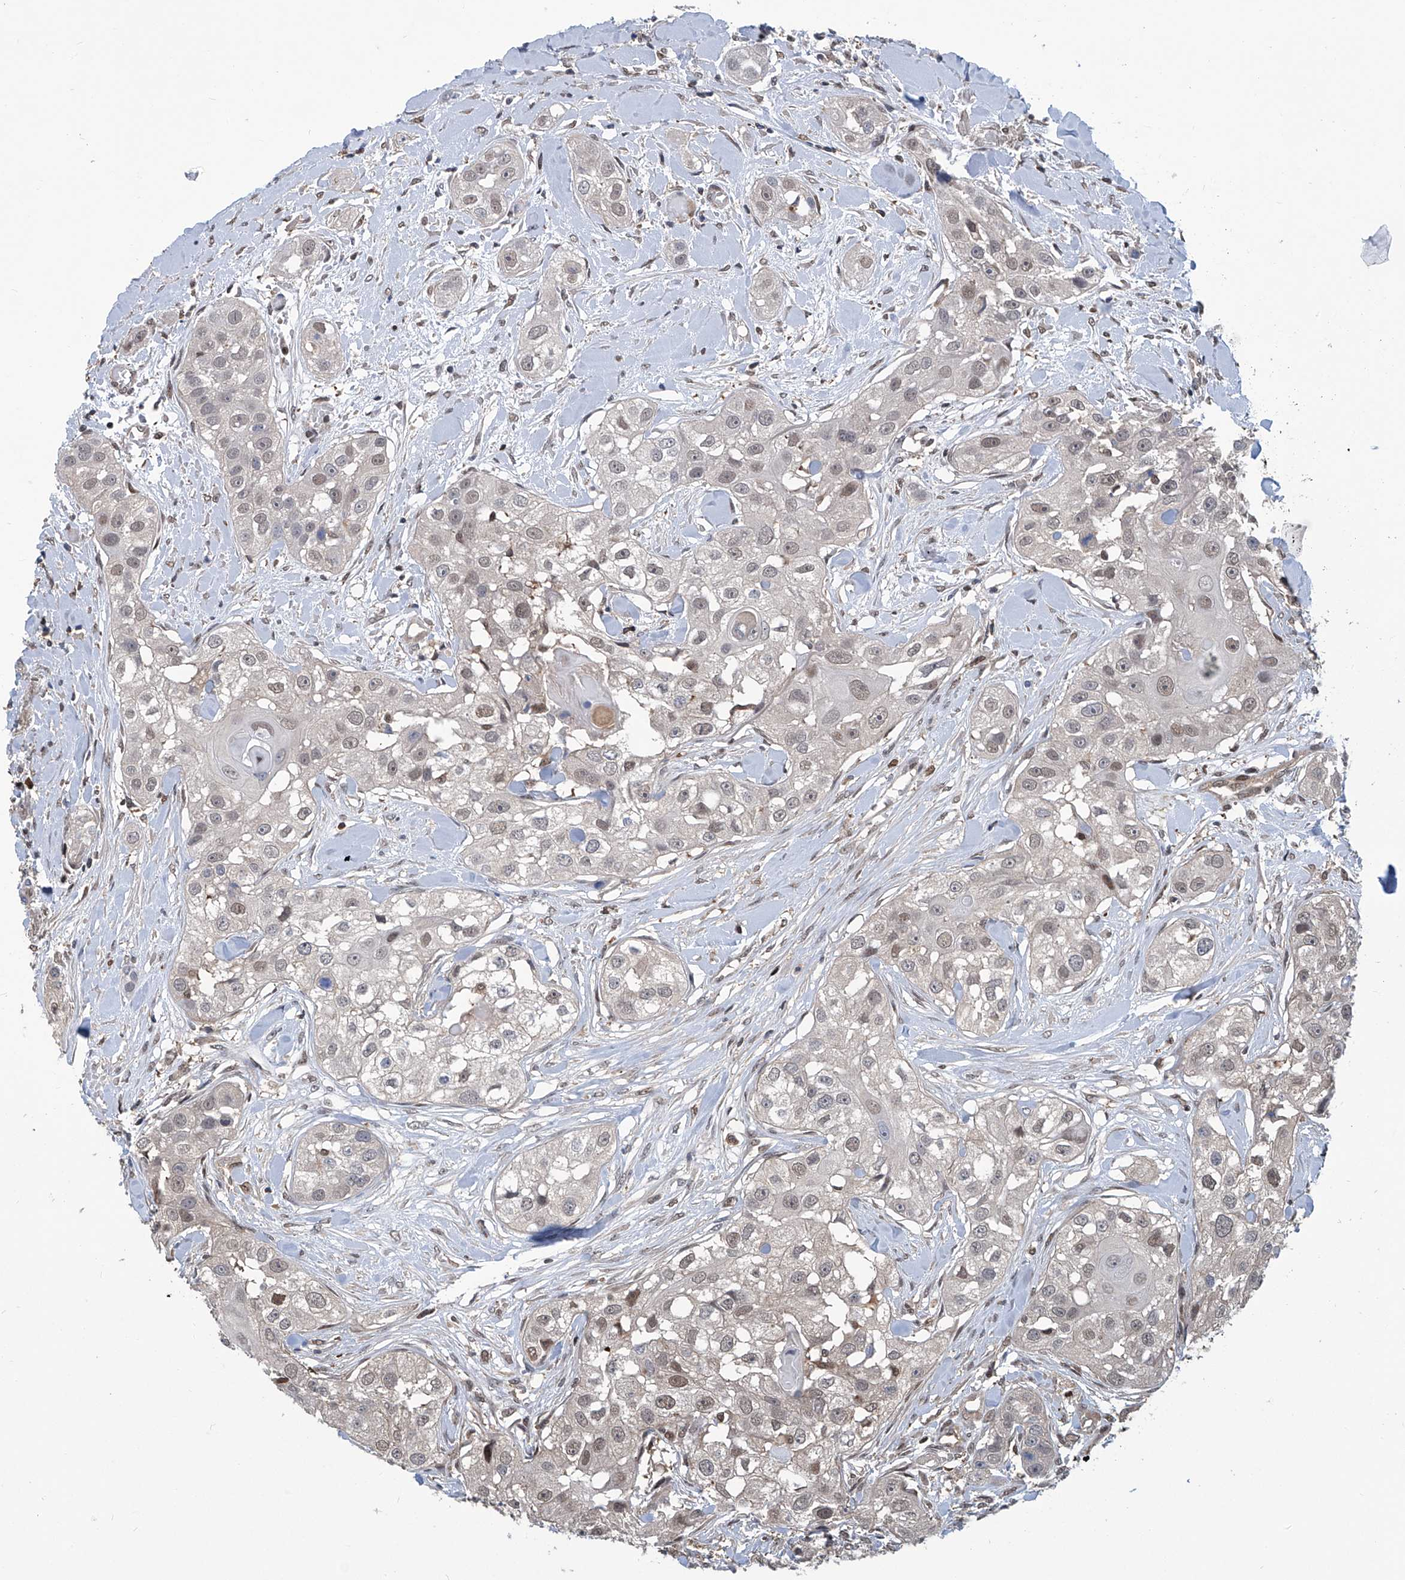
{"staining": {"intensity": "weak", "quantity": "<25%", "location": "nuclear"}, "tissue": "head and neck cancer", "cell_type": "Tumor cells", "image_type": "cancer", "snomed": [{"axis": "morphology", "description": "Normal tissue, NOS"}, {"axis": "morphology", "description": "Squamous cell carcinoma, NOS"}, {"axis": "topography", "description": "Skeletal muscle"}, {"axis": "topography", "description": "Head-Neck"}], "caption": "A micrograph of human squamous cell carcinoma (head and neck) is negative for staining in tumor cells.", "gene": "PSMB1", "patient": {"sex": "male", "age": 51}}